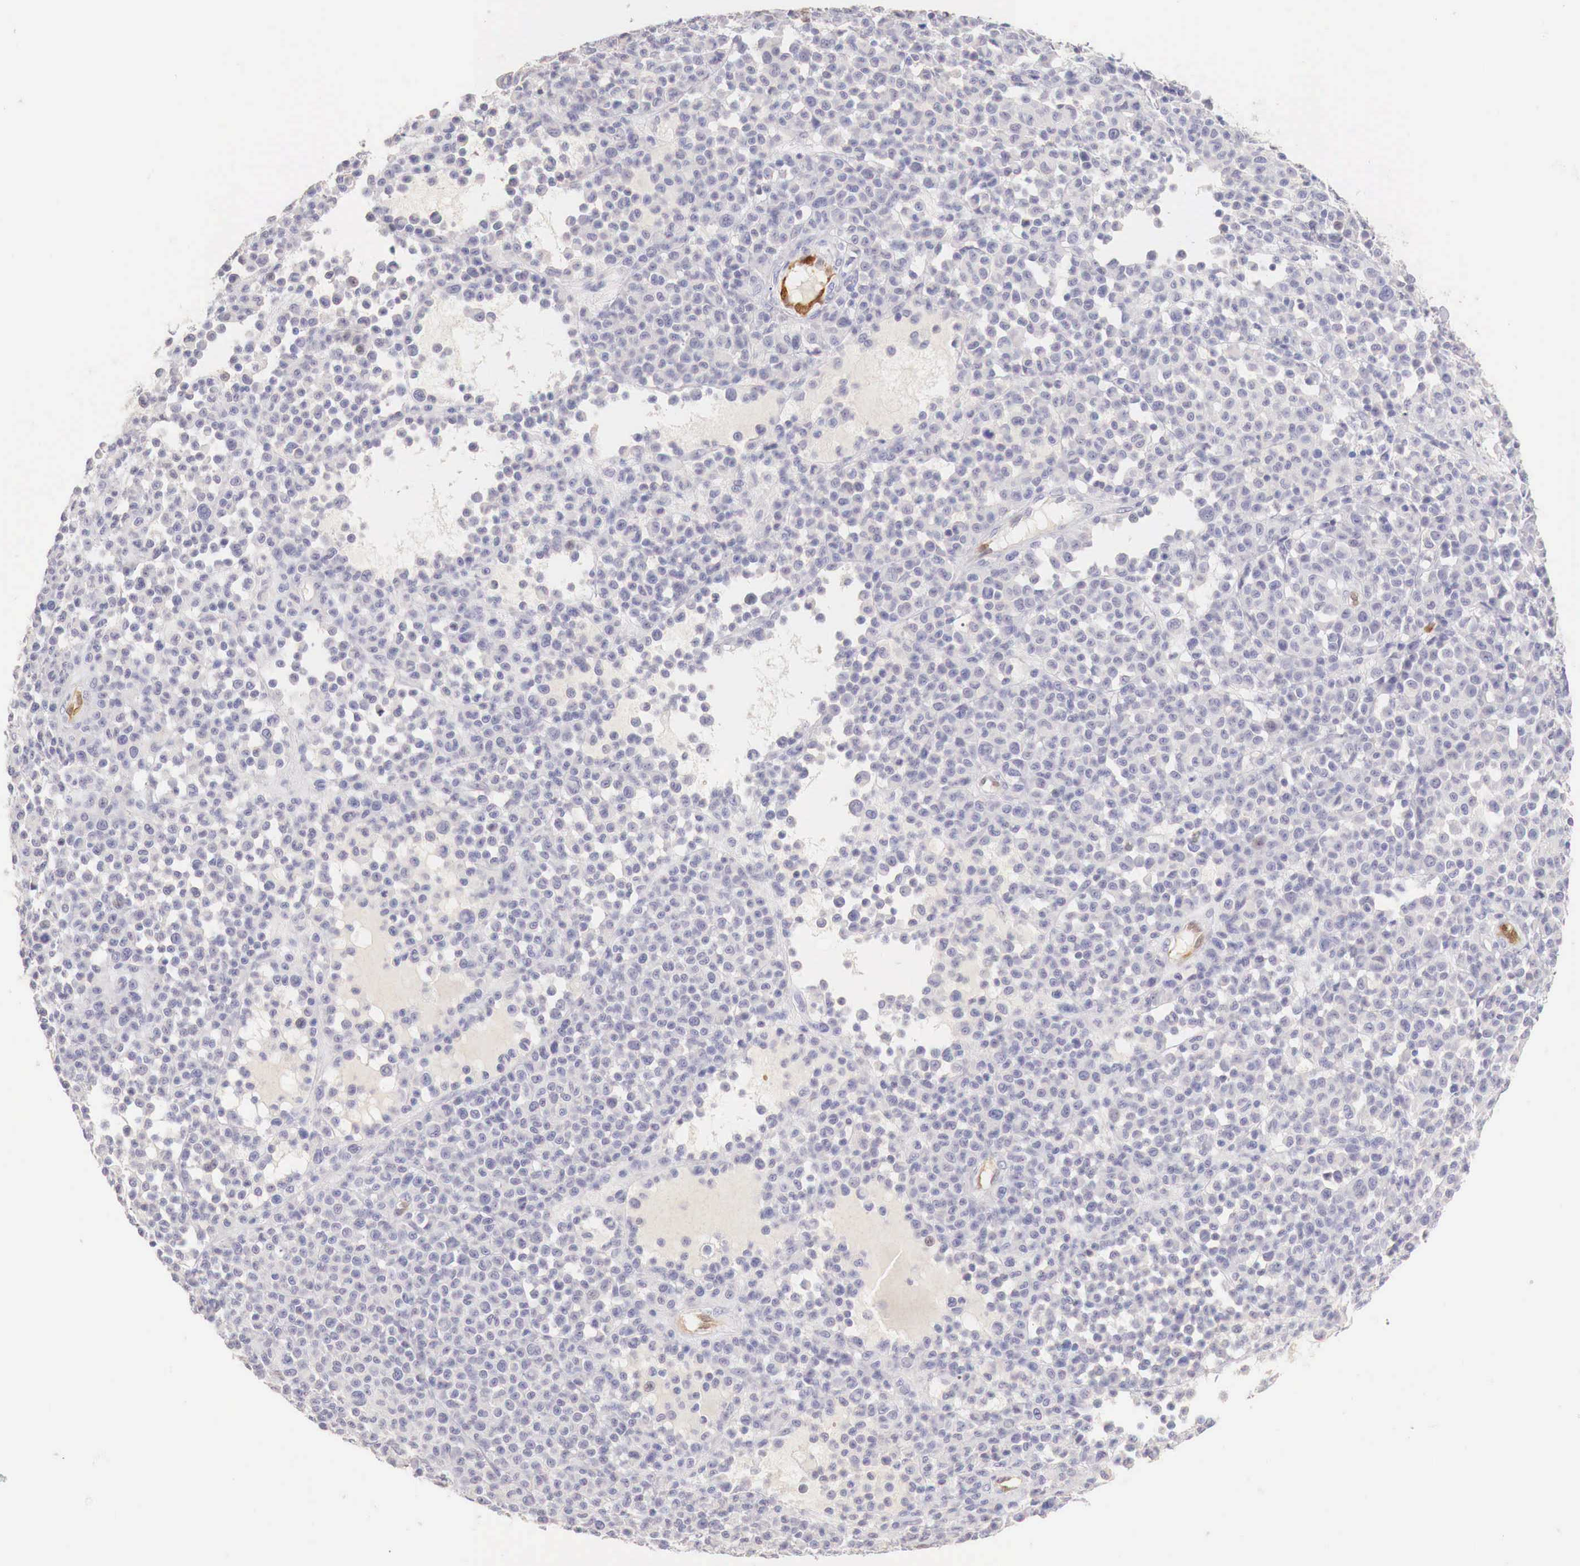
{"staining": {"intensity": "negative", "quantity": "none", "location": "none"}, "tissue": "melanoma", "cell_type": "Tumor cells", "image_type": "cancer", "snomed": [{"axis": "morphology", "description": "Malignant melanoma, Metastatic site"}, {"axis": "topography", "description": "Skin"}], "caption": "A high-resolution micrograph shows immunohistochemistry staining of melanoma, which demonstrates no significant positivity in tumor cells.", "gene": "ITIH6", "patient": {"sex": "male", "age": 32}}